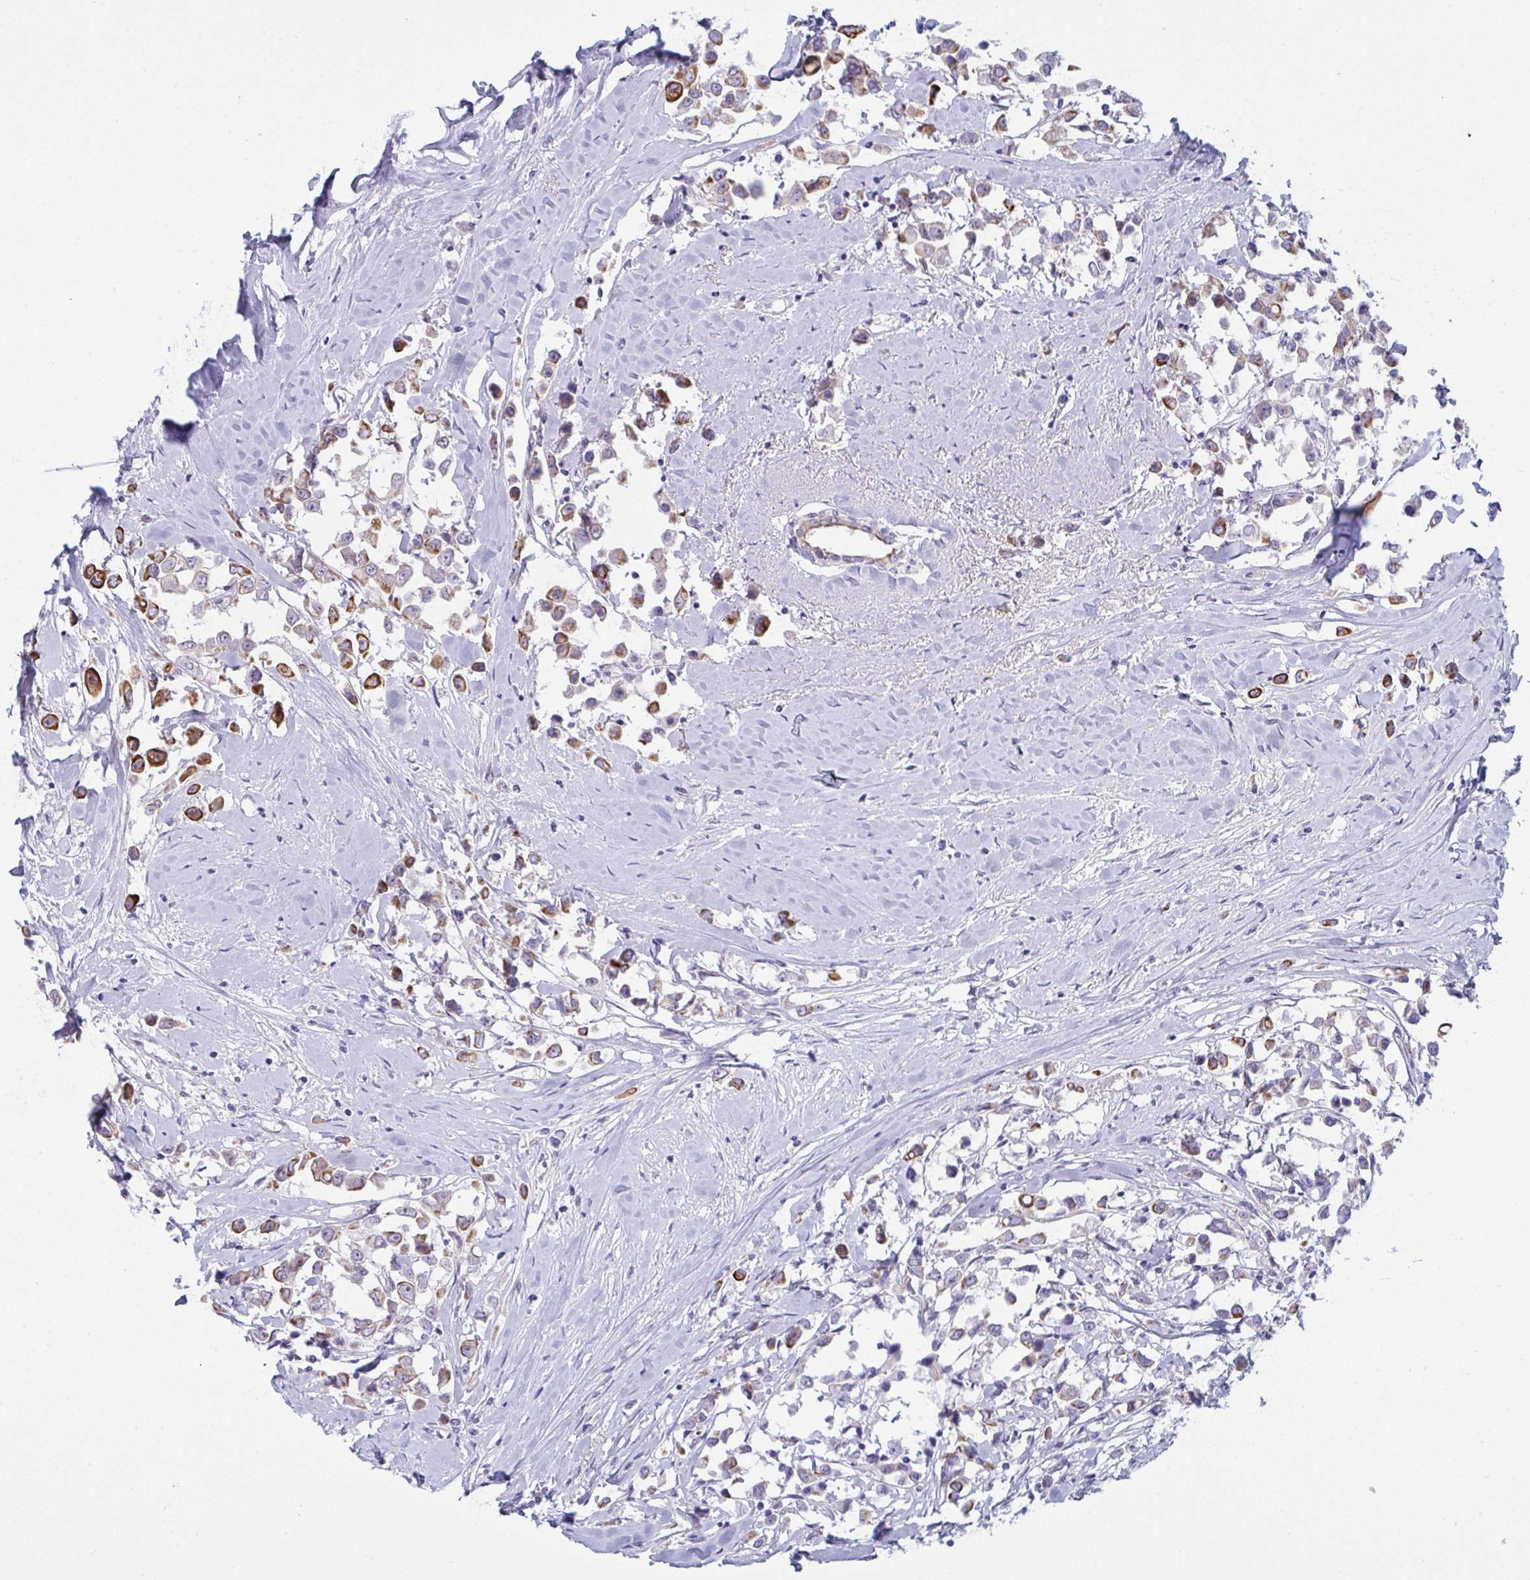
{"staining": {"intensity": "strong", "quantity": "<25%", "location": "cytoplasmic/membranous"}, "tissue": "breast cancer", "cell_type": "Tumor cells", "image_type": "cancer", "snomed": [{"axis": "morphology", "description": "Duct carcinoma"}, {"axis": "topography", "description": "Breast"}], "caption": "Immunohistochemistry (IHC) histopathology image of neoplastic tissue: human breast cancer (infiltrating ductal carcinoma) stained using IHC demonstrates medium levels of strong protein expression localized specifically in the cytoplasmic/membranous of tumor cells, appearing as a cytoplasmic/membranous brown color.", "gene": "TENT5D", "patient": {"sex": "female", "age": 61}}